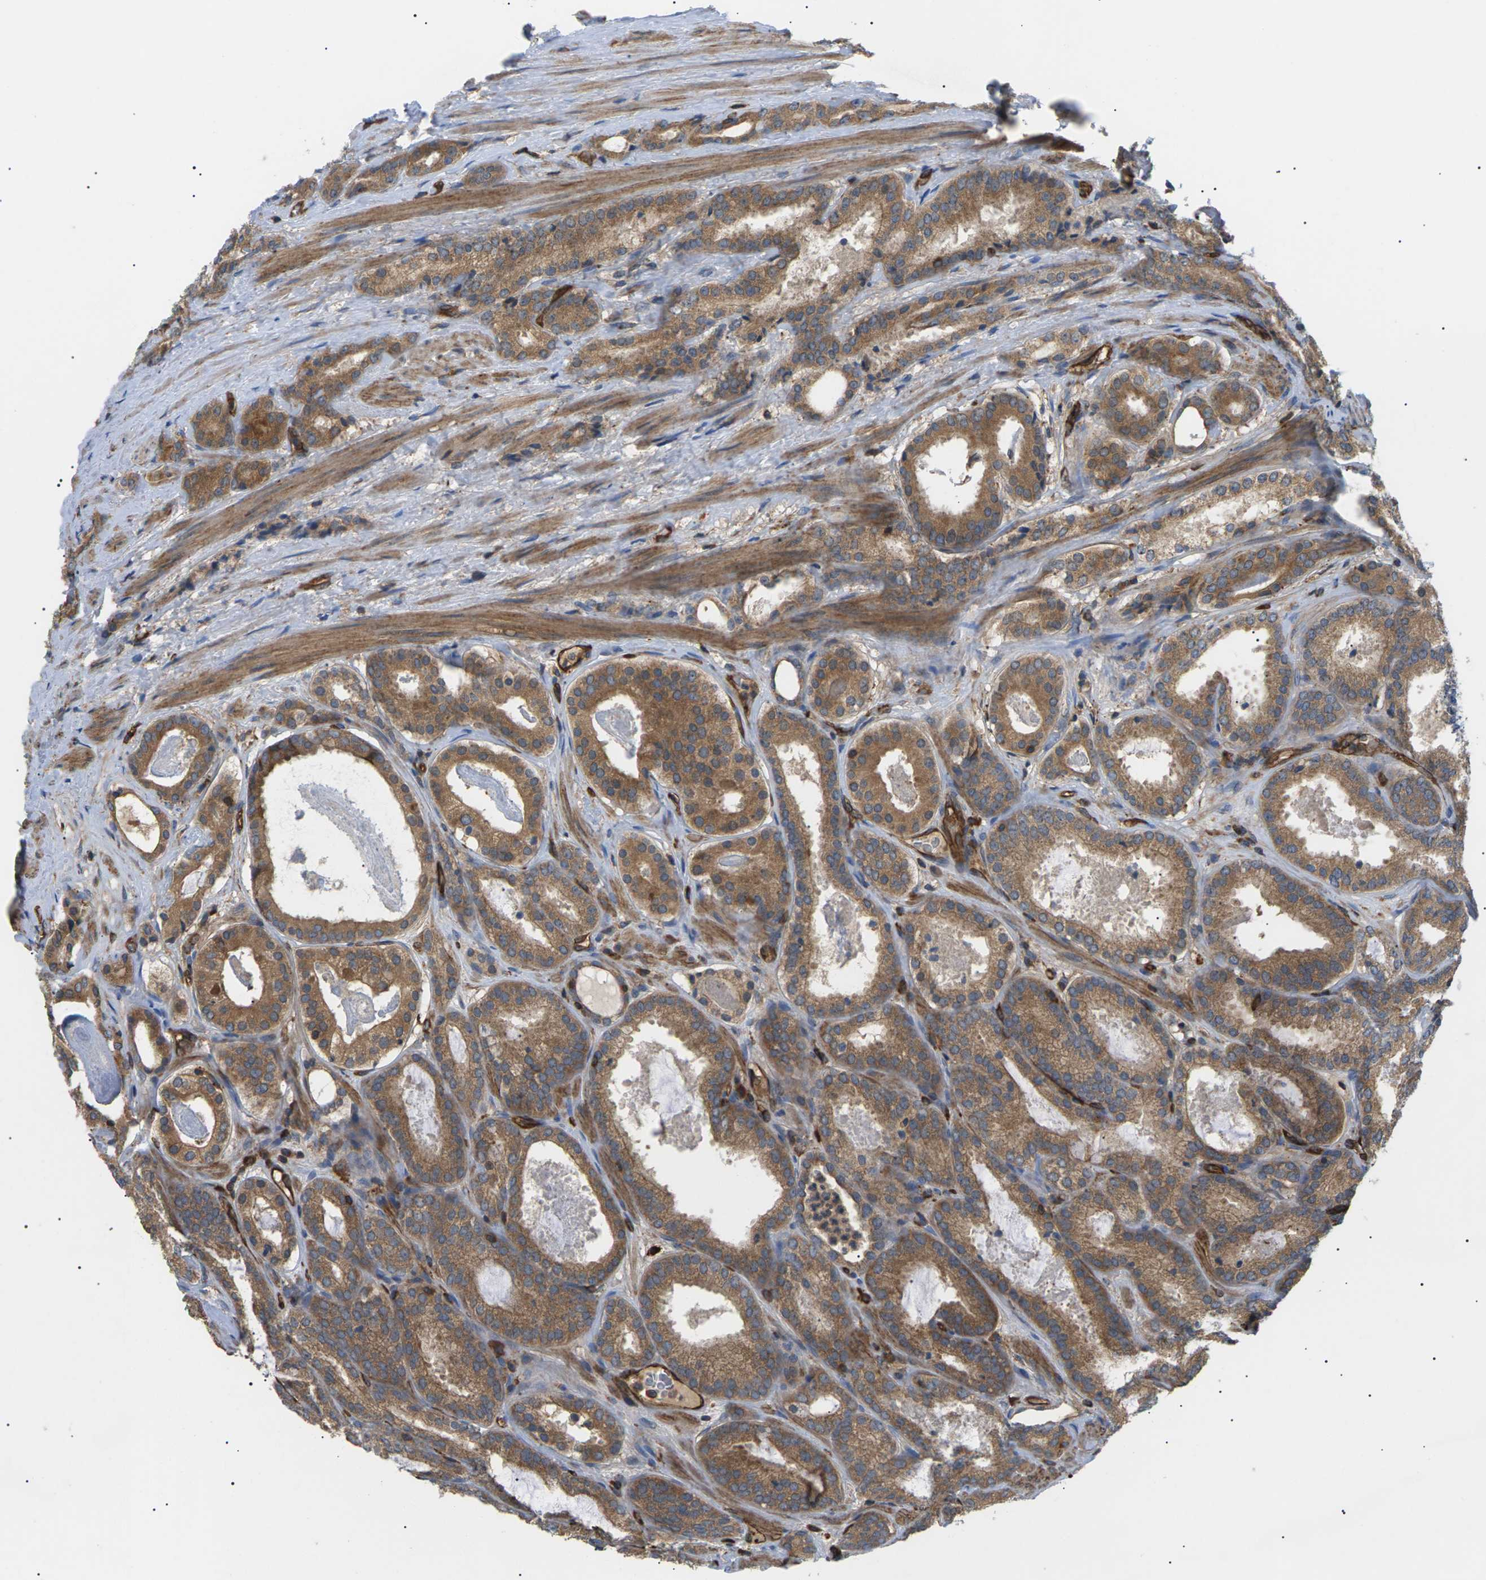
{"staining": {"intensity": "moderate", "quantity": ">75%", "location": "cytoplasmic/membranous"}, "tissue": "prostate cancer", "cell_type": "Tumor cells", "image_type": "cancer", "snomed": [{"axis": "morphology", "description": "Adenocarcinoma, Low grade"}, {"axis": "topography", "description": "Prostate"}], "caption": "This is an image of immunohistochemistry staining of prostate low-grade adenocarcinoma, which shows moderate expression in the cytoplasmic/membranous of tumor cells.", "gene": "TMTC4", "patient": {"sex": "male", "age": 69}}